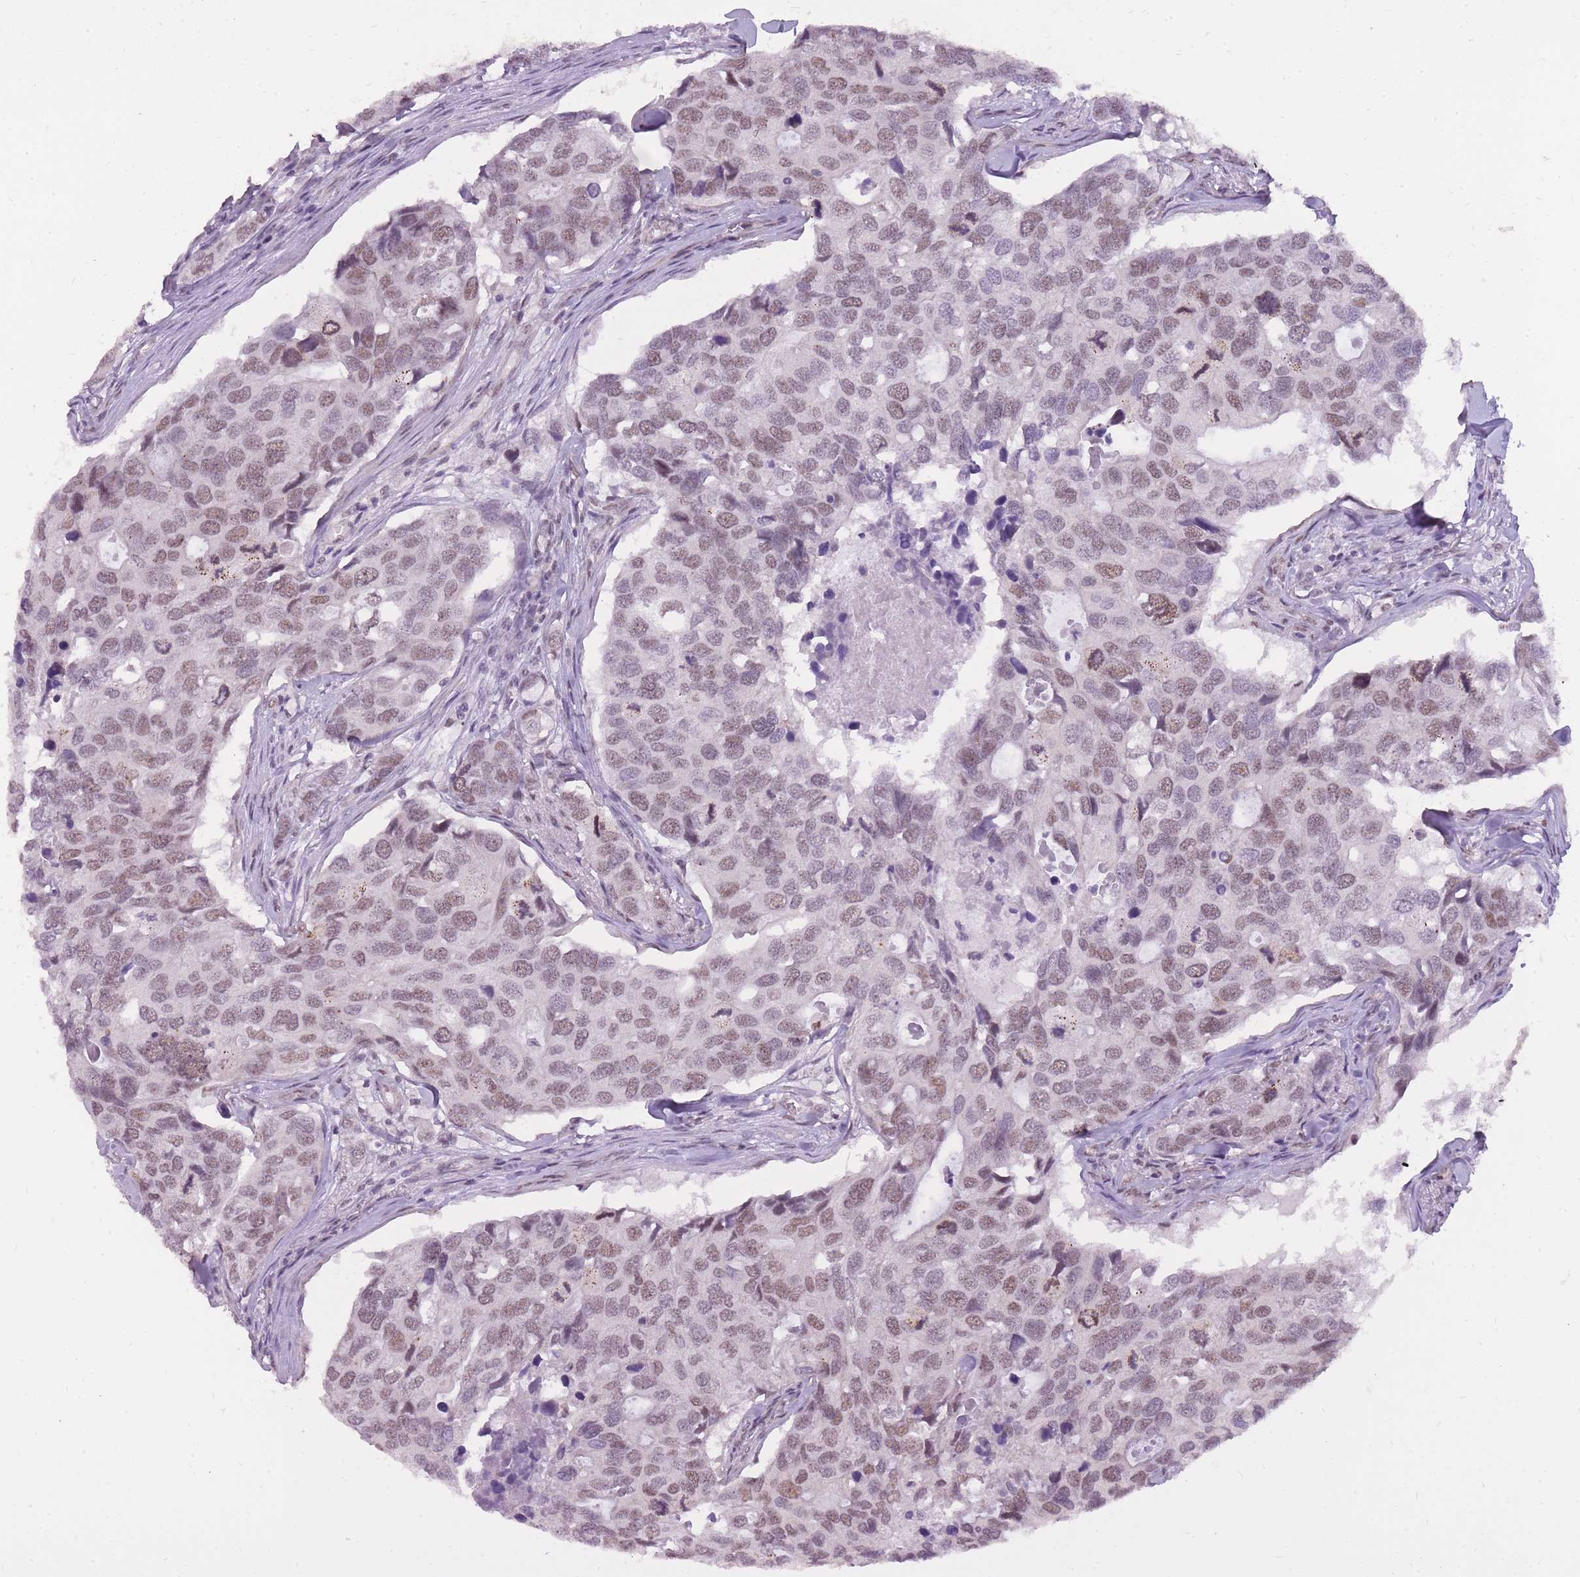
{"staining": {"intensity": "moderate", "quantity": ">75%", "location": "nuclear"}, "tissue": "breast cancer", "cell_type": "Tumor cells", "image_type": "cancer", "snomed": [{"axis": "morphology", "description": "Duct carcinoma"}, {"axis": "topography", "description": "Breast"}], "caption": "Protein analysis of breast cancer (intraductal carcinoma) tissue demonstrates moderate nuclear positivity in approximately >75% of tumor cells.", "gene": "TIGD1", "patient": {"sex": "female", "age": 83}}